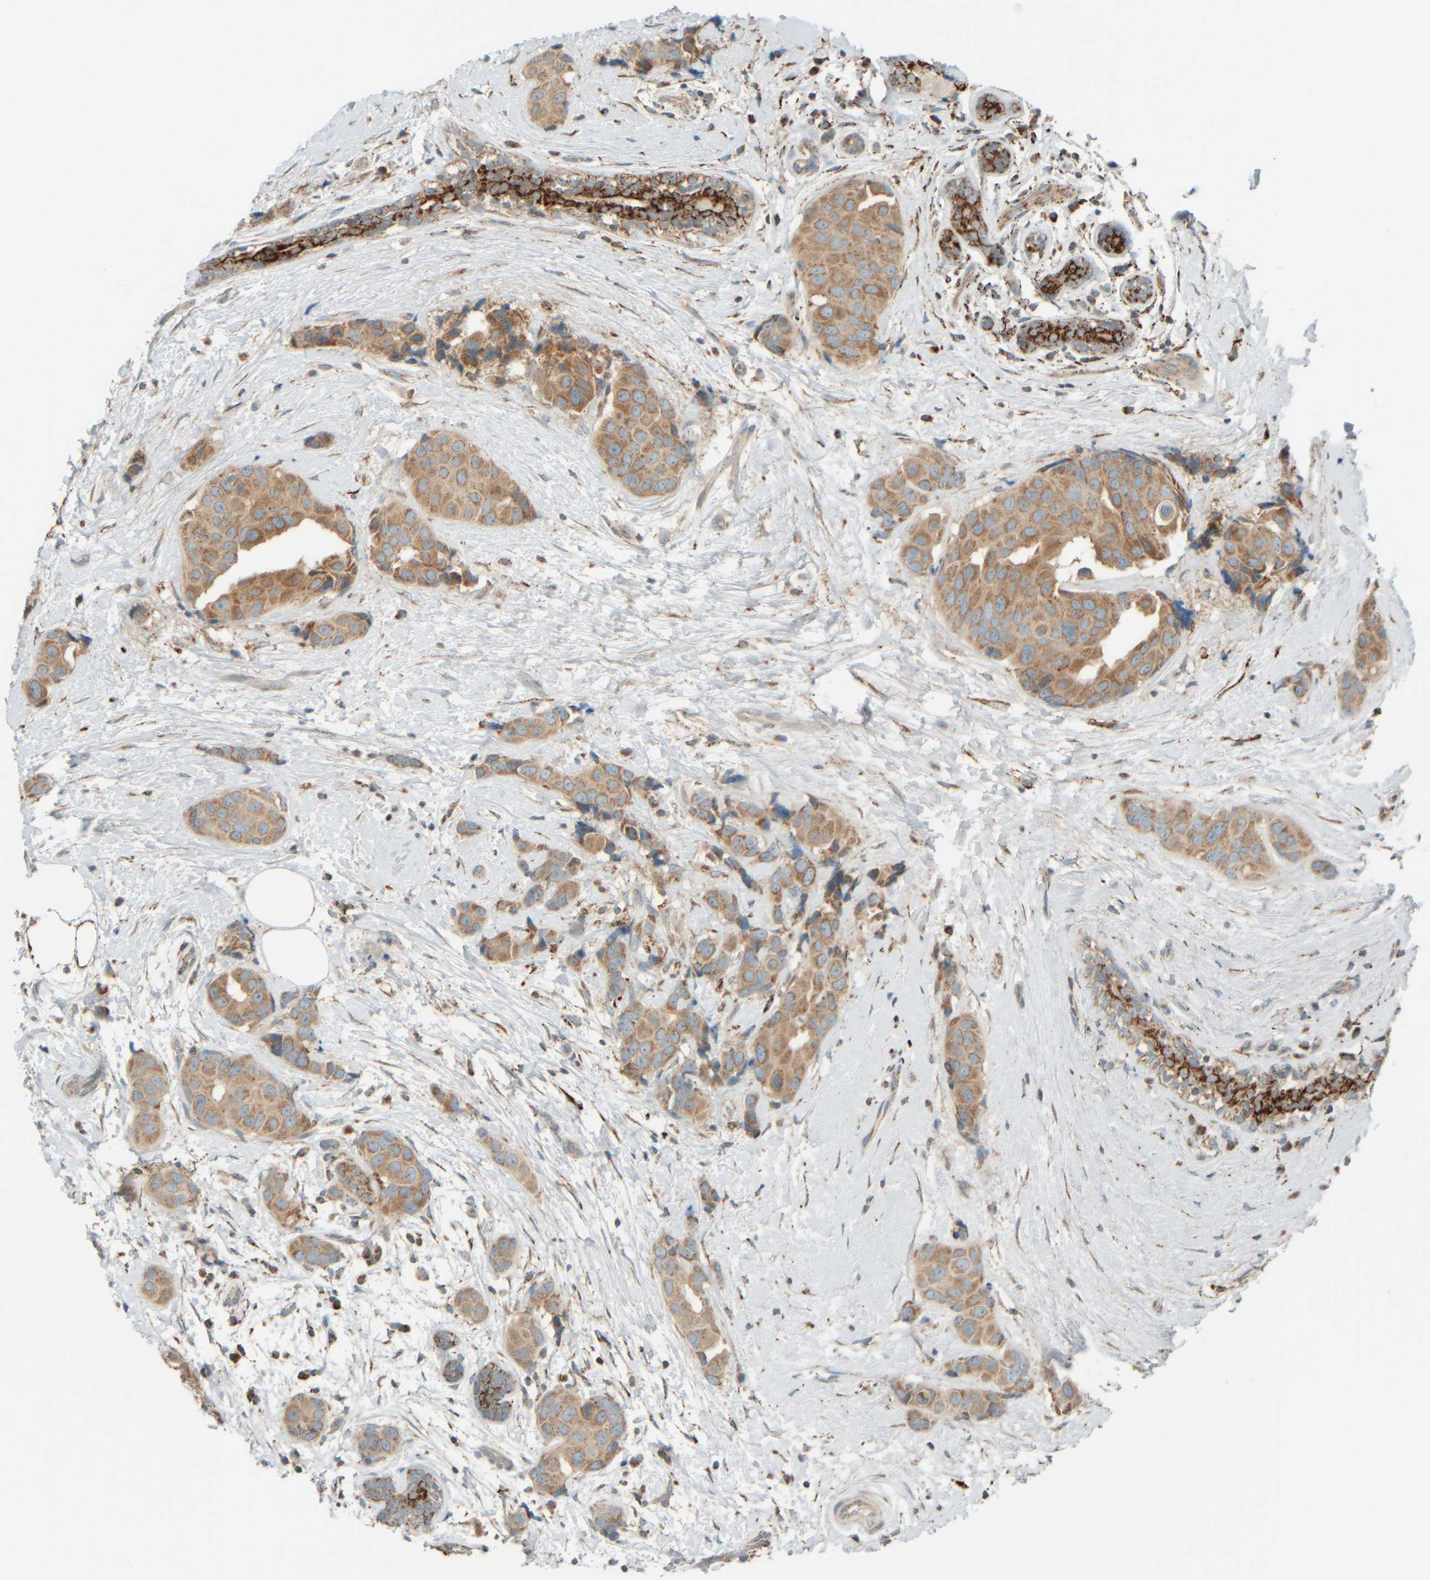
{"staining": {"intensity": "moderate", "quantity": ">75%", "location": "cytoplasmic/membranous"}, "tissue": "breast cancer", "cell_type": "Tumor cells", "image_type": "cancer", "snomed": [{"axis": "morphology", "description": "Normal tissue, NOS"}, {"axis": "morphology", "description": "Duct carcinoma"}, {"axis": "topography", "description": "Breast"}], "caption": "Breast cancer tissue displays moderate cytoplasmic/membranous staining in about >75% of tumor cells, visualized by immunohistochemistry.", "gene": "SPAG5", "patient": {"sex": "female", "age": 39}}